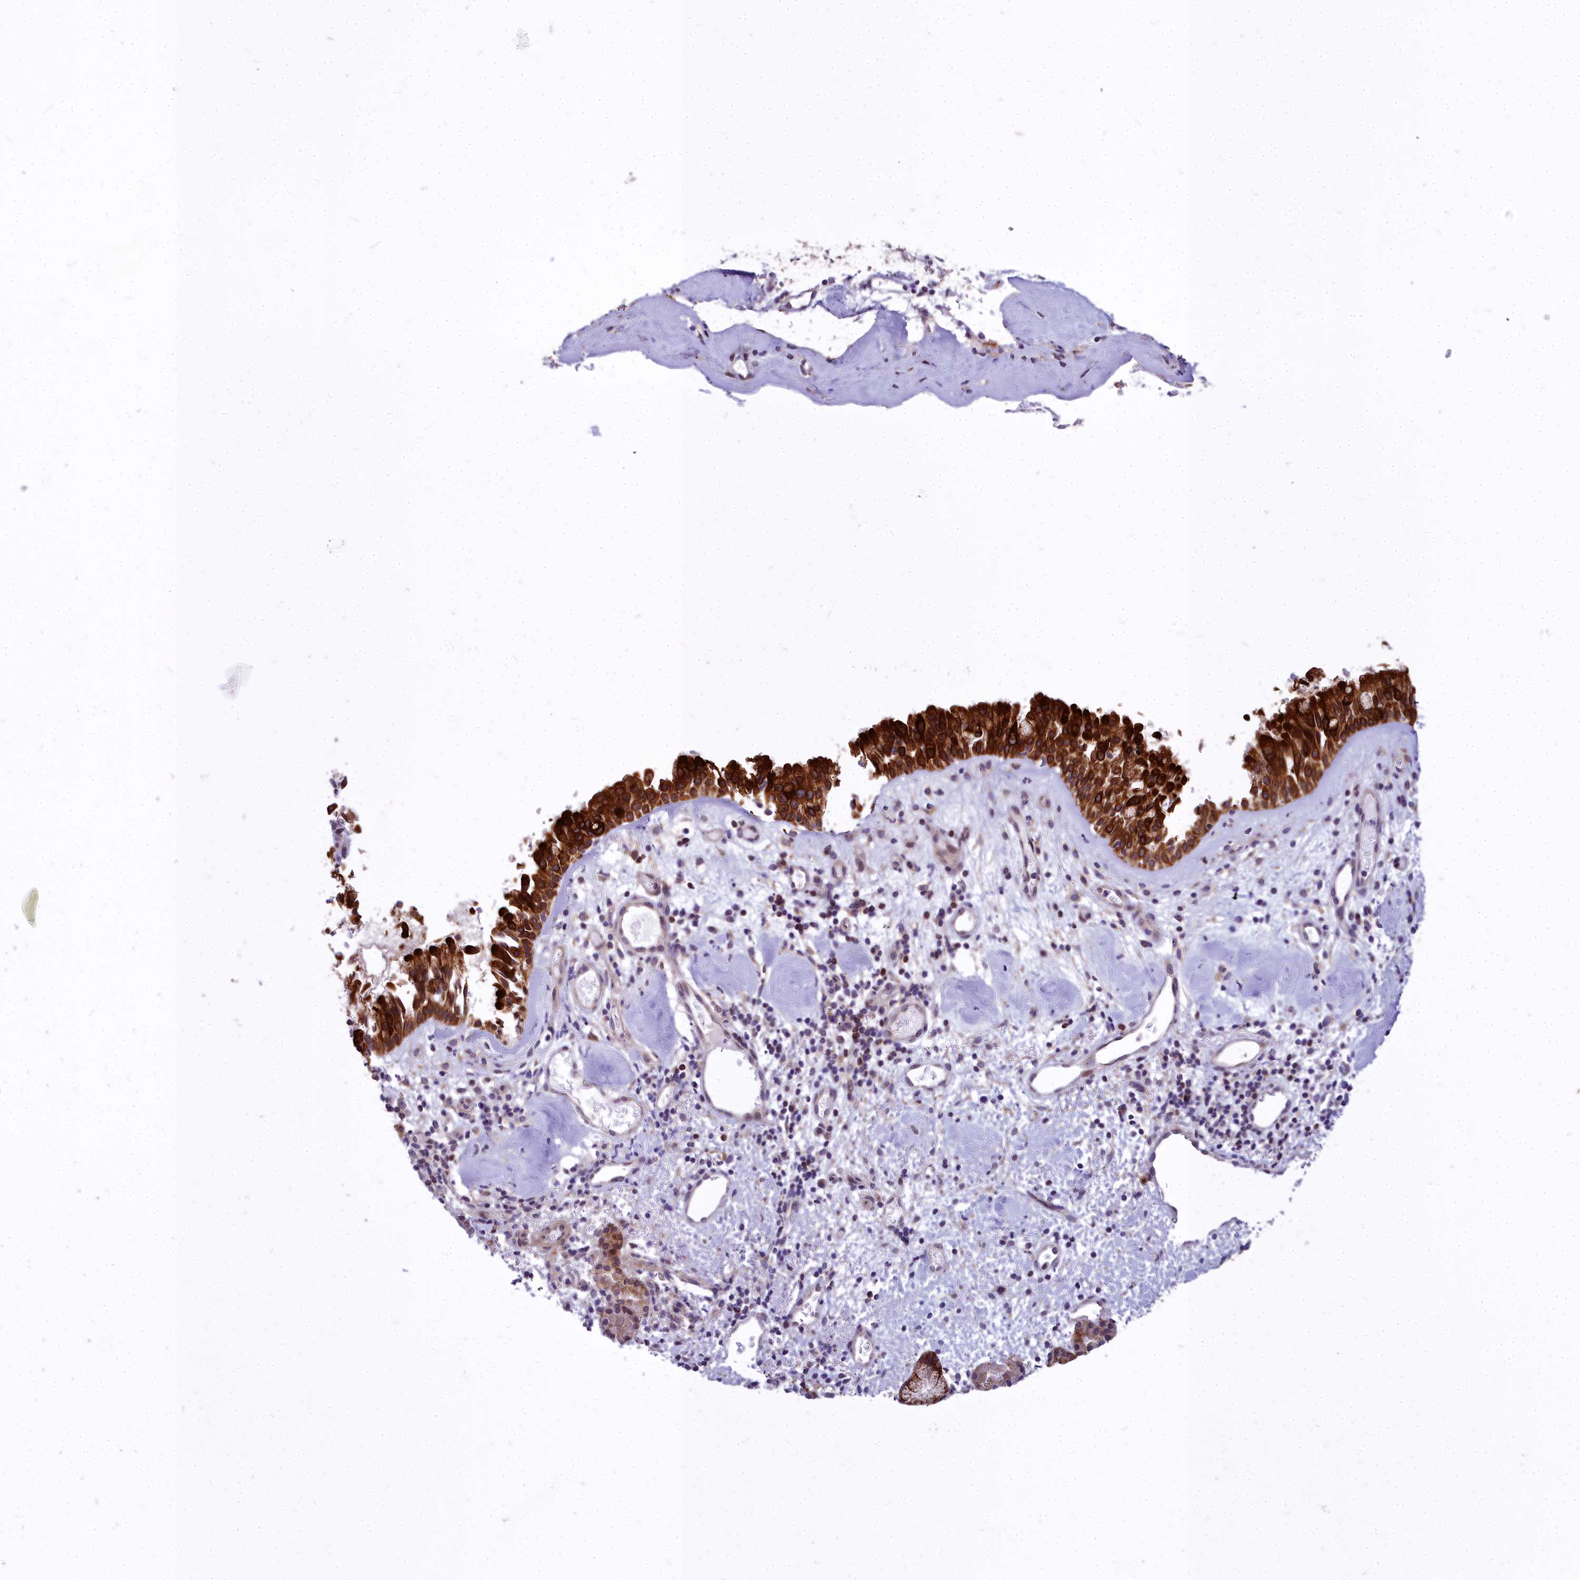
{"staining": {"intensity": "strong", "quantity": ">75%", "location": "cytoplasmic/membranous,nuclear"}, "tissue": "nasopharynx", "cell_type": "Respiratory epithelial cells", "image_type": "normal", "snomed": [{"axis": "morphology", "description": "Normal tissue, NOS"}, {"axis": "topography", "description": "Nasopharynx"}], "caption": "An immunohistochemistry micrograph of benign tissue is shown. Protein staining in brown labels strong cytoplasmic/membranous,nuclear positivity in nasopharynx within respiratory epithelial cells.", "gene": "ABCB8", "patient": {"sex": "male", "age": 82}}